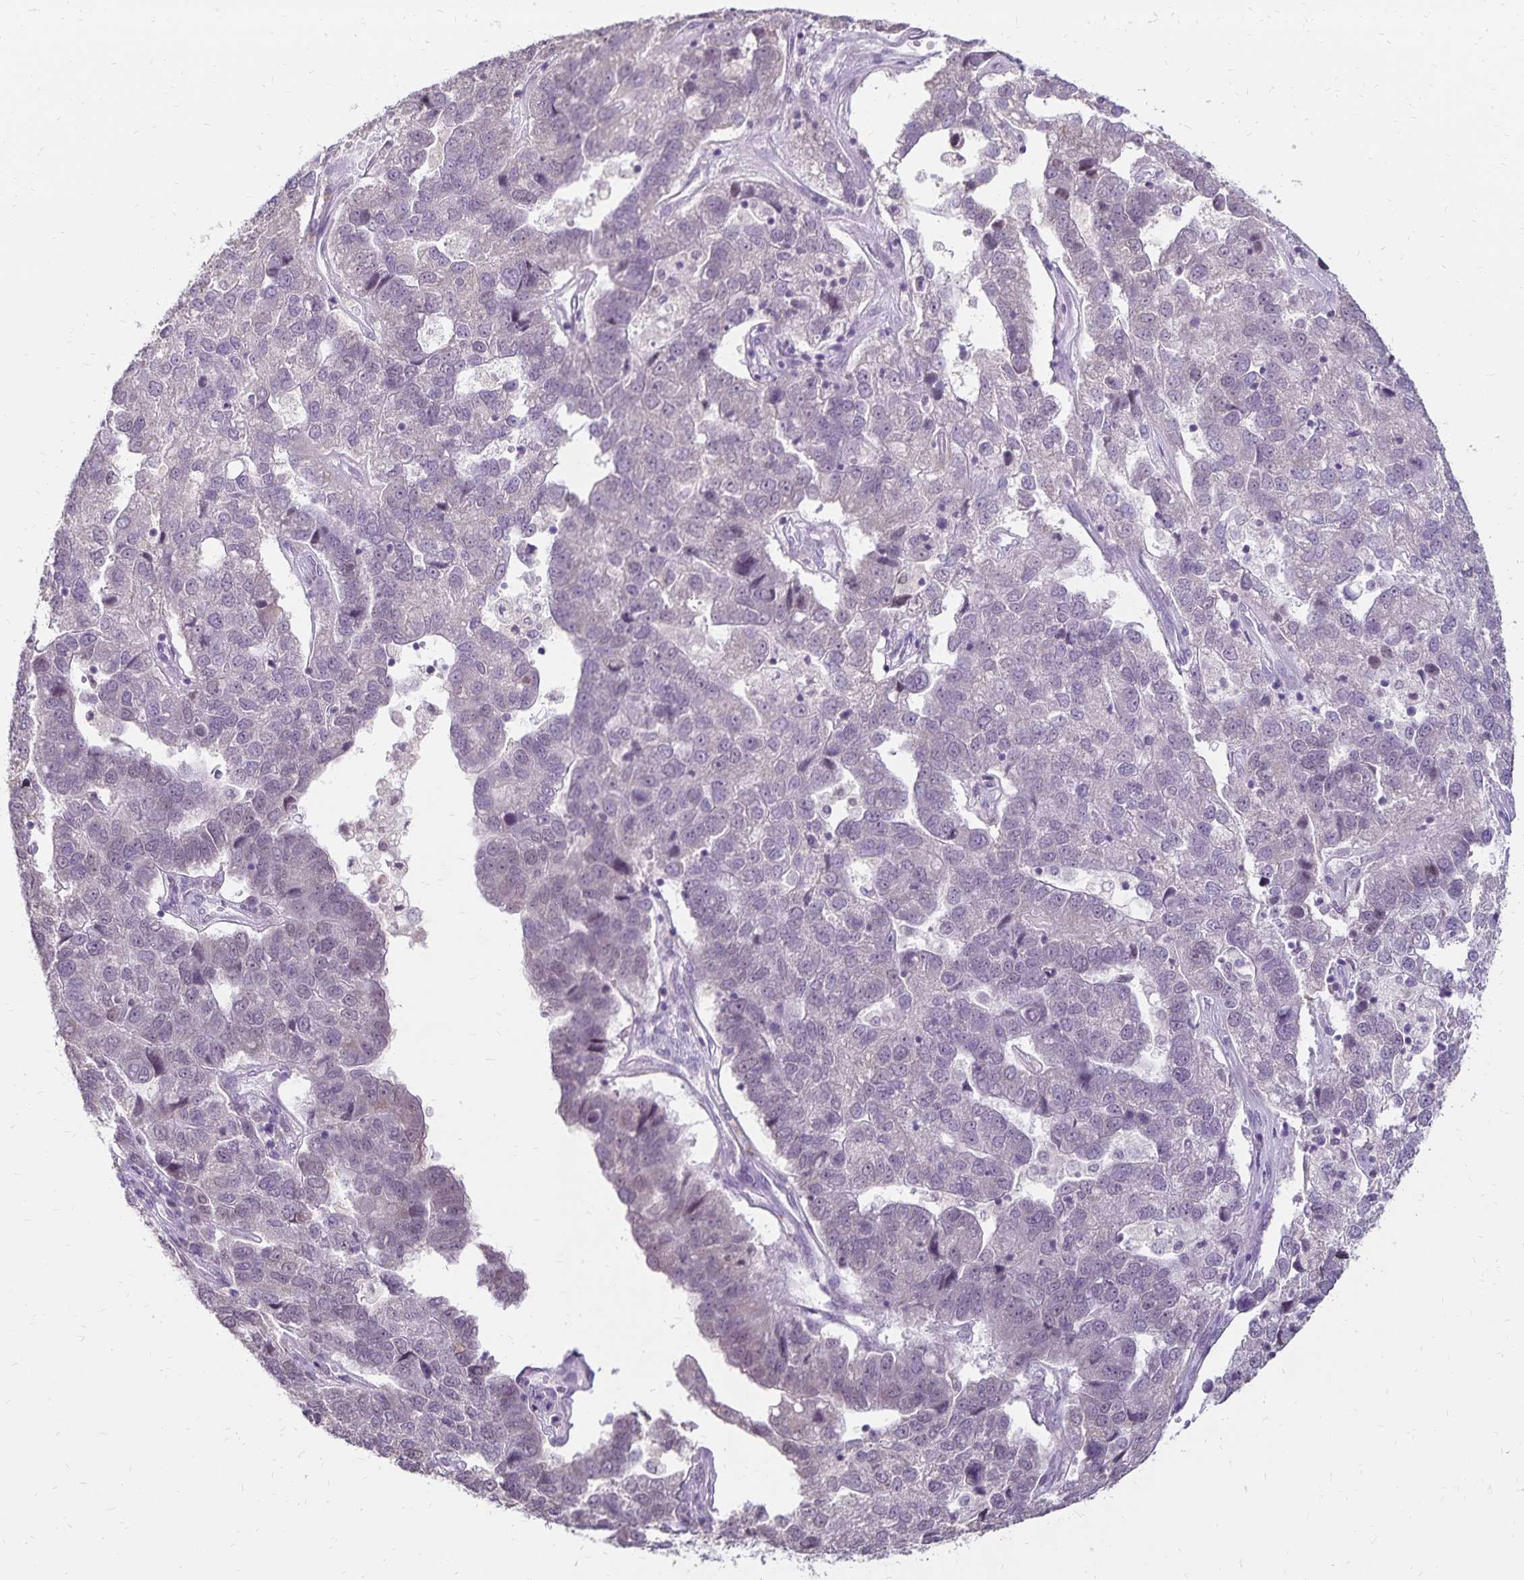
{"staining": {"intensity": "negative", "quantity": "none", "location": "none"}, "tissue": "pancreatic cancer", "cell_type": "Tumor cells", "image_type": "cancer", "snomed": [{"axis": "morphology", "description": "Adenocarcinoma, NOS"}, {"axis": "topography", "description": "Pancreas"}], "caption": "This histopathology image is of pancreatic cancer stained with immunohistochemistry to label a protein in brown with the nuclei are counter-stained blue. There is no expression in tumor cells.", "gene": "POLB", "patient": {"sex": "female", "age": 61}}